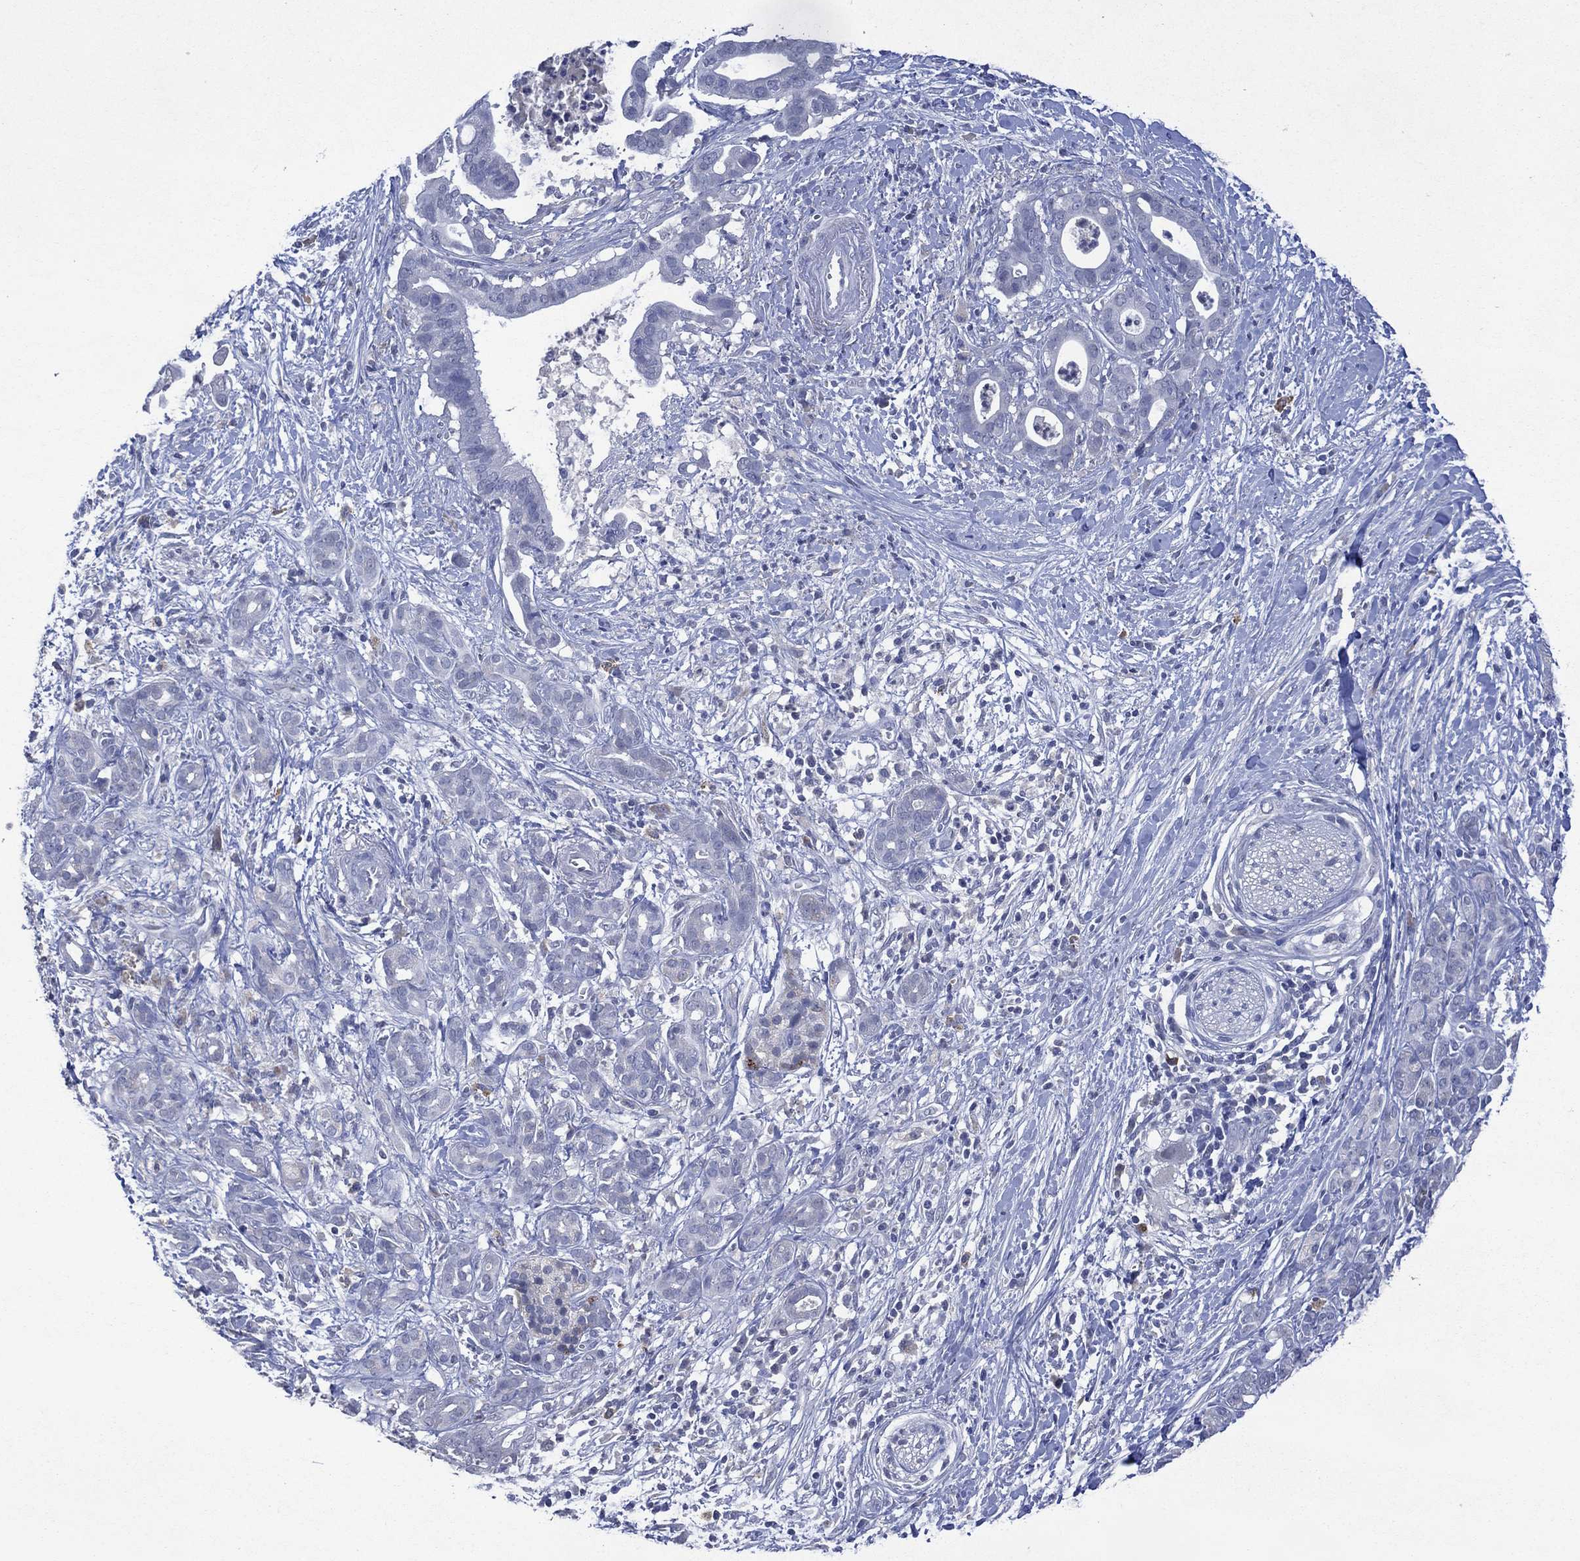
{"staining": {"intensity": "negative", "quantity": "none", "location": "none"}, "tissue": "pancreatic cancer", "cell_type": "Tumor cells", "image_type": "cancer", "snomed": [{"axis": "morphology", "description": "Adenocarcinoma, NOS"}, {"axis": "topography", "description": "Pancreas"}], "caption": "This is an immunohistochemistry histopathology image of human pancreatic adenocarcinoma. There is no expression in tumor cells.", "gene": "ASB10", "patient": {"sex": "male", "age": 61}}